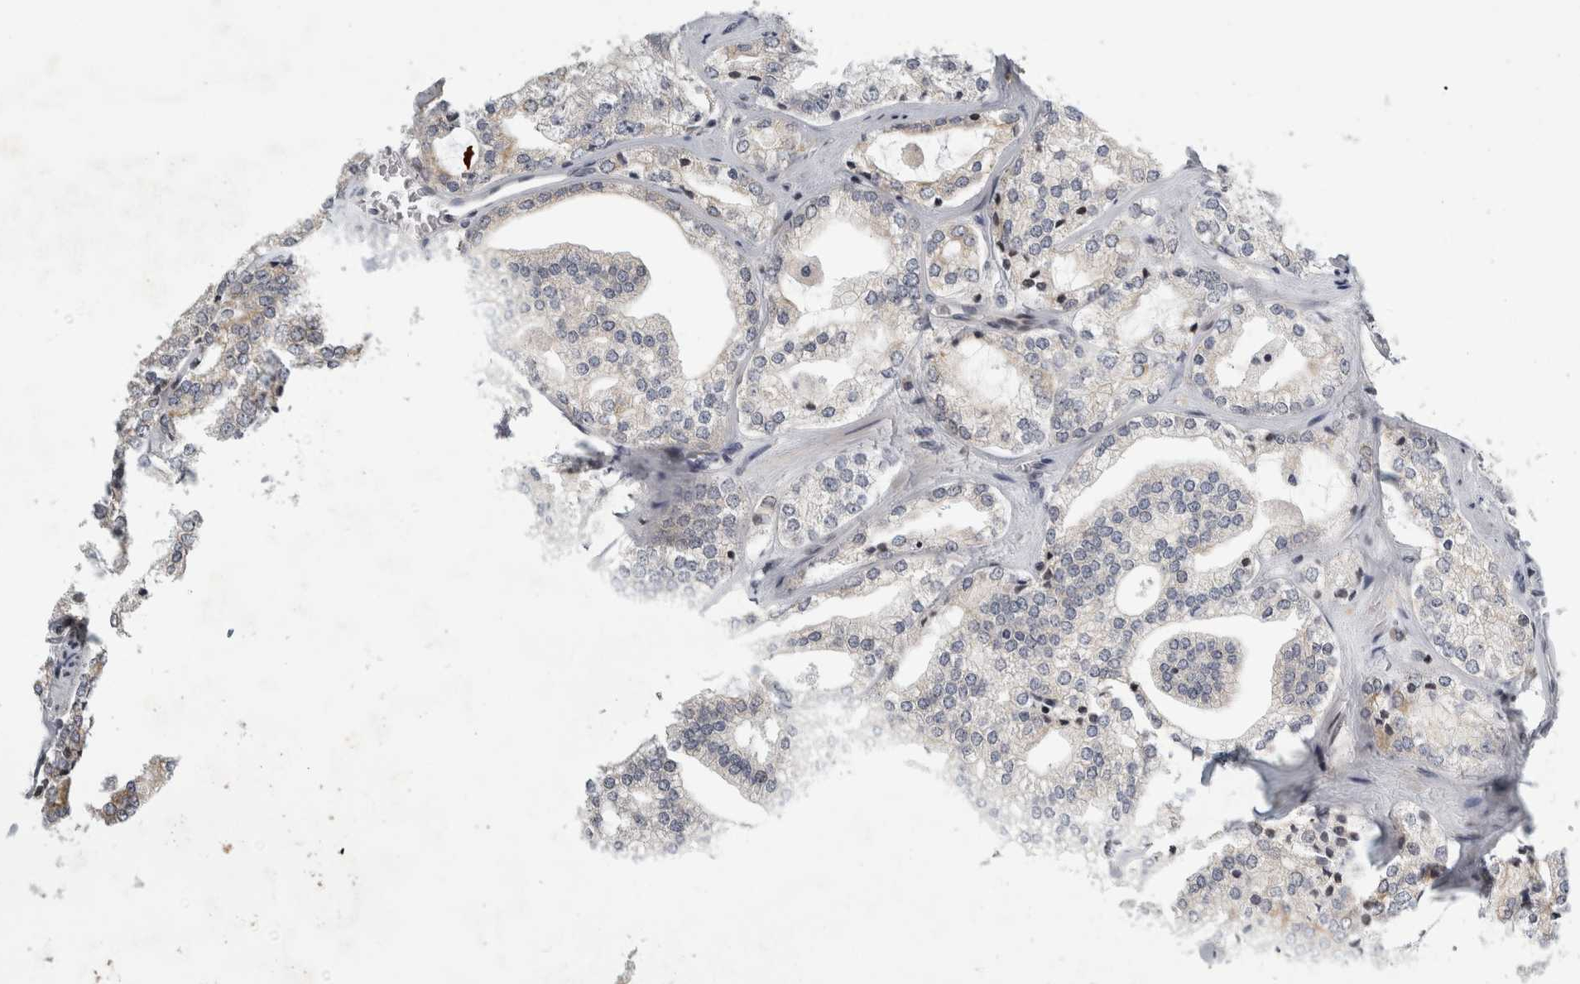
{"staining": {"intensity": "negative", "quantity": "none", "location": "none"}, "tissue": "prostate cancer", "cell_type": "Tumor cells", "image_type": "cancer", "snomed": [{"axis": "morphology", "description": "Adenocarcinoma, High grade"}, {"axis": "topography", "description": "Prostate"}], "caption": "There is no significant staining in tumor cells of prostate cancer (adenocarcinoma (high-grade)). (DAB (3,3'-diaminobenzidine) immunohistochemistry visualized using brightfield microscopy, high magnification).", "gene": "UTP25", "patient": {"sex": "male", "age": 64}}